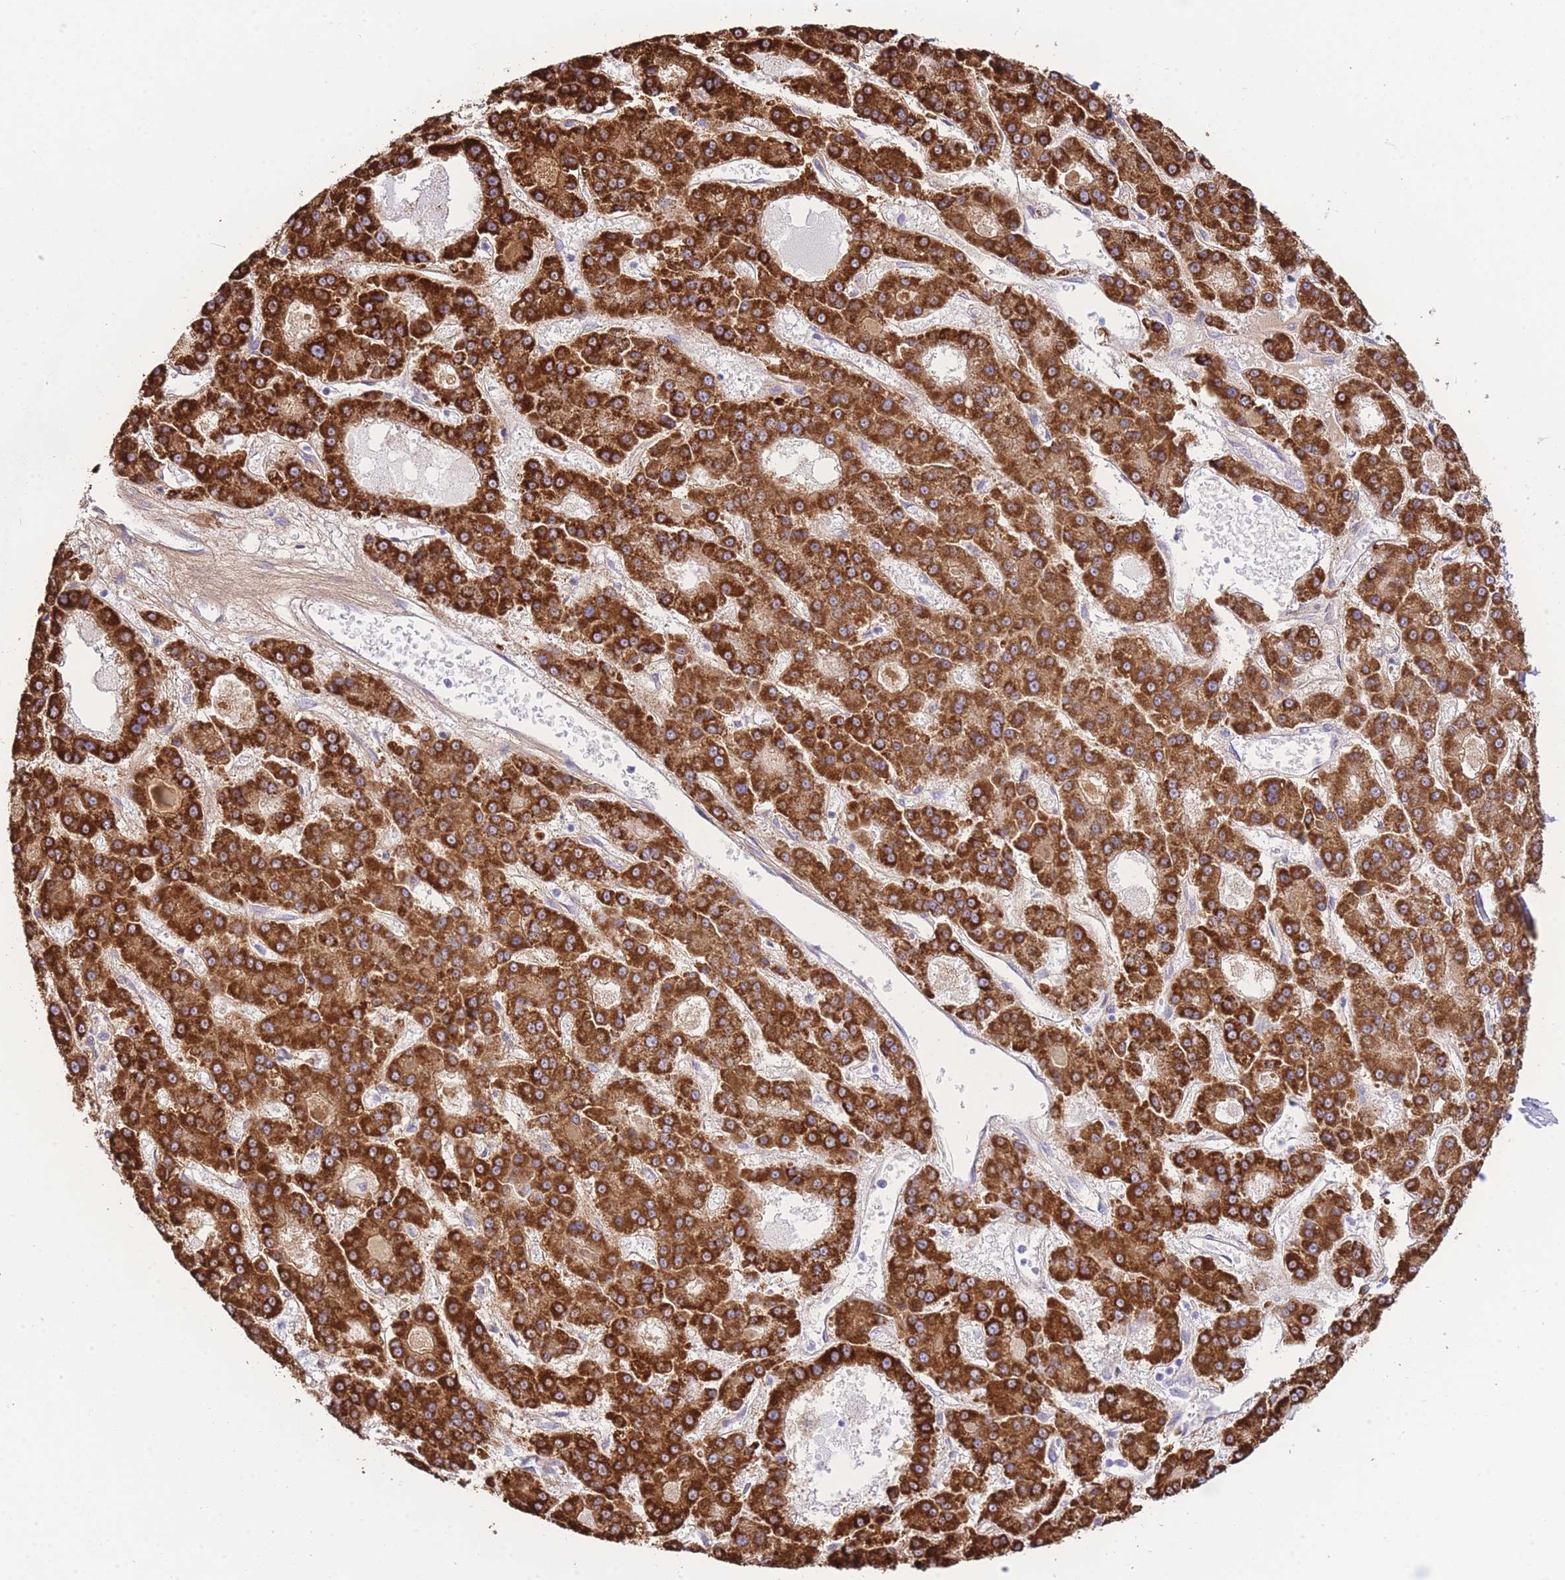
{"staining": {"intensity": "strong", "quantity": ">75%", "location": "cytoplasmic/membranous"}, "tissue": "liver cancer", "cell_type": "Tumor cells", "image_type": "cancer", "snomed": [{"axis": "morphology", "description": "Carcinoma, Hepatocellular, NOS"}, {"axis": "topography", "description": "Liver"}], "caption": "Strong cytoplasmic/membranous protein expression is appreciated in about >75% of tumor cells in liver hepatocellular carcinoma.", "gene": "ACSM4", "patient": {"sex": "male", "age": 70}}